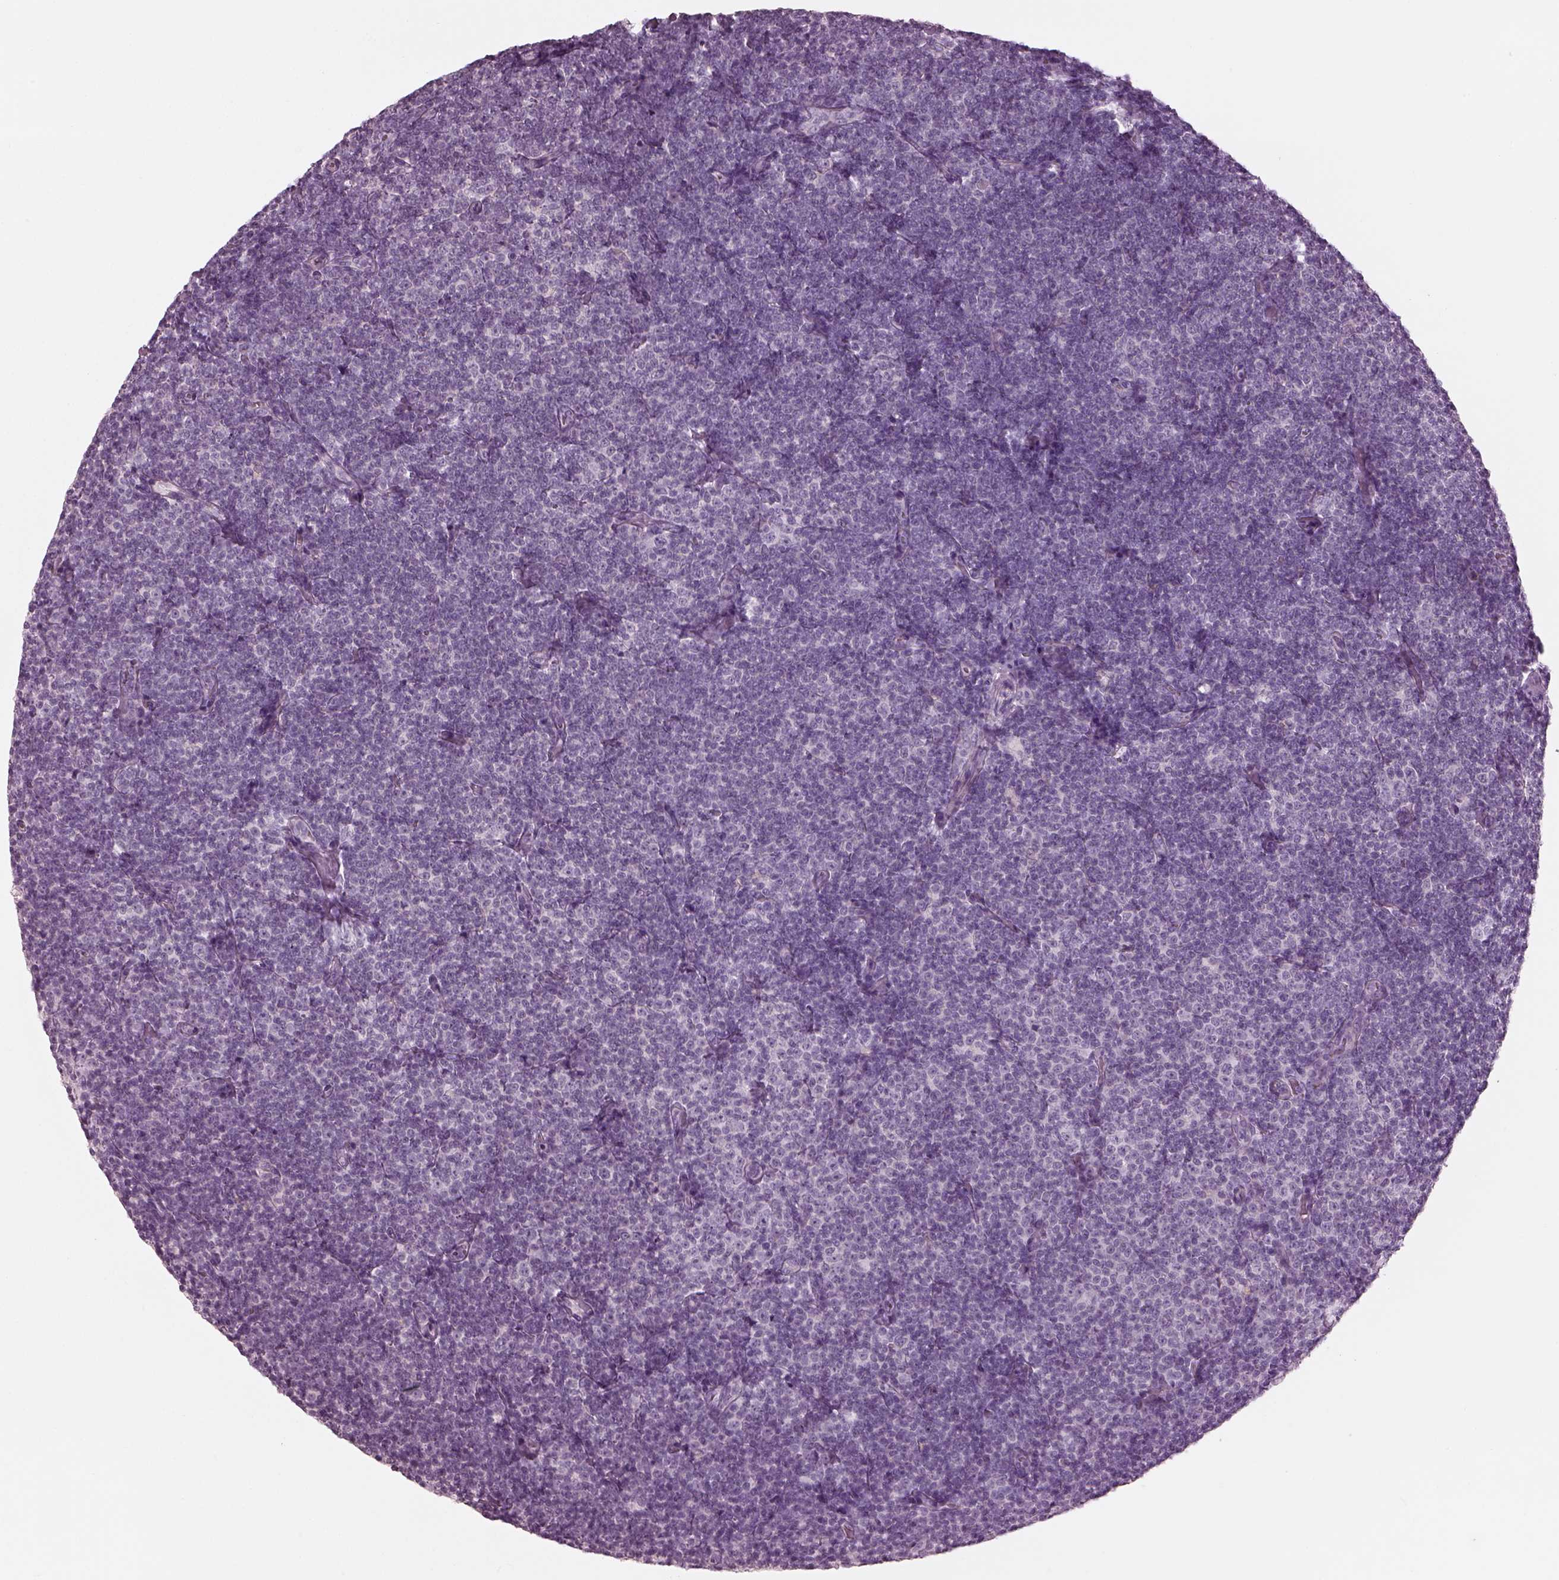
{"staining": {"intensity": "negative", "quantity": "none", "location": "none"}, "tissue": "lymphoma", "cell_type": "Tumor cells", "image_type": "cancer", "snomed": [{"axis": "morphology", "description": "Malignant lymphoma, non-Hodgkin's type, Low grade"}, {"axis": "topography", "description": "Lymph node"}], "caption": "A high-resolution histopathology image shows immunohistochemistry (IHC) staining of lymphoma, which demonstrates no significant expression in tumor cells.", "gene": "RSPH9", "patient": {"sex": "male", "age": 81}}